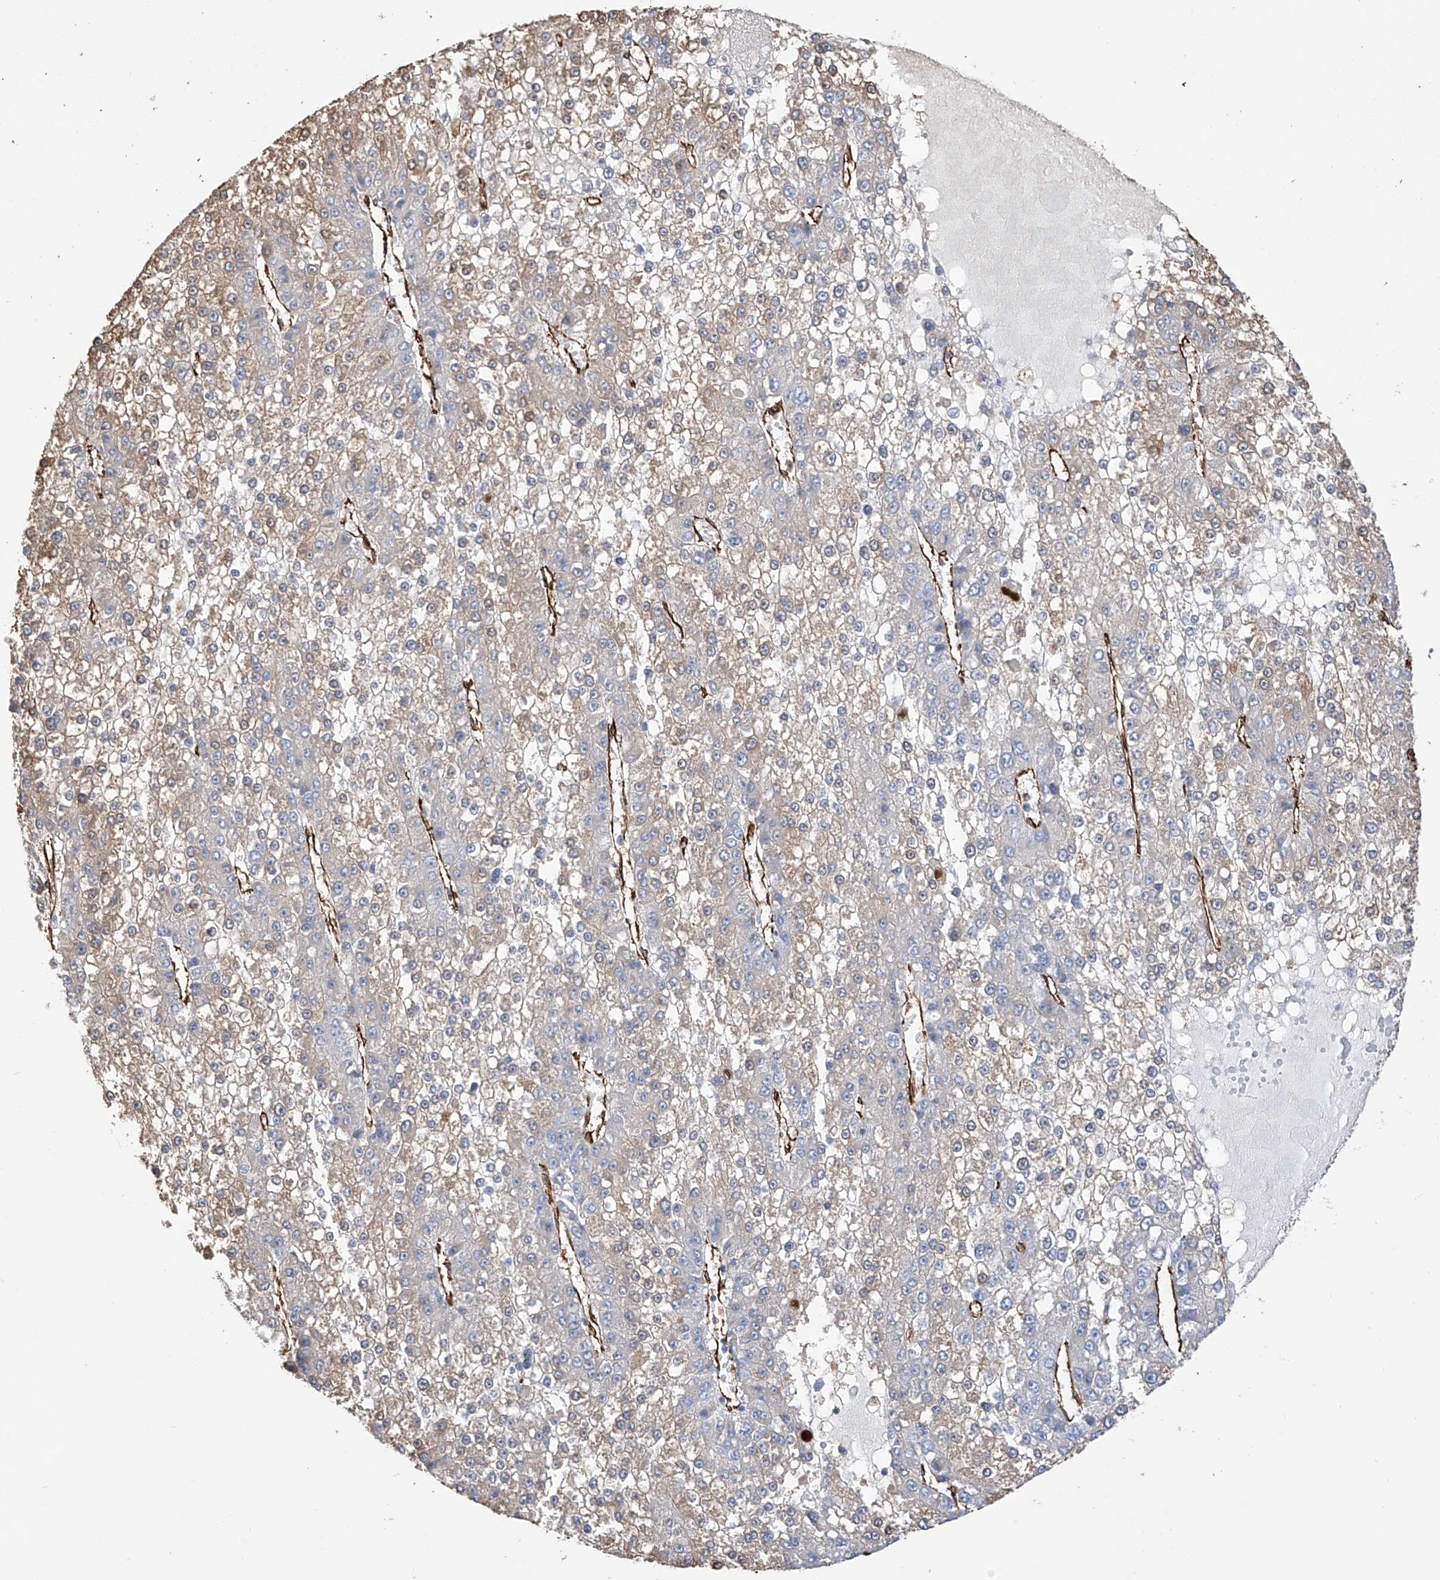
{"staining": {"intensity": "weak", "quantity": "<25%", "location": "cytoplasmic/membranous"}, "tissue": "liver cancer", "cell_type": "Tumor cells", "image_type": "cancer", "snomed": [{"axis": "morphology", "description": "Carcinoma, Hepatocellular, NOS"}, {"axis": "topography", "description": "Liver"}], "caption": "Immunohistochemistry (IHC) image of neoplastic tissue: human liver cancer (hepatocellular carcinoma) stained with DAB (3,3'-diaminobenzidine) exhibits no significant protein positivity in tumor cells. (IHC, brightfield microscopy, high magnification).", "gene": "UBTD1", "patient": {"sex": "female", "age": 73}}